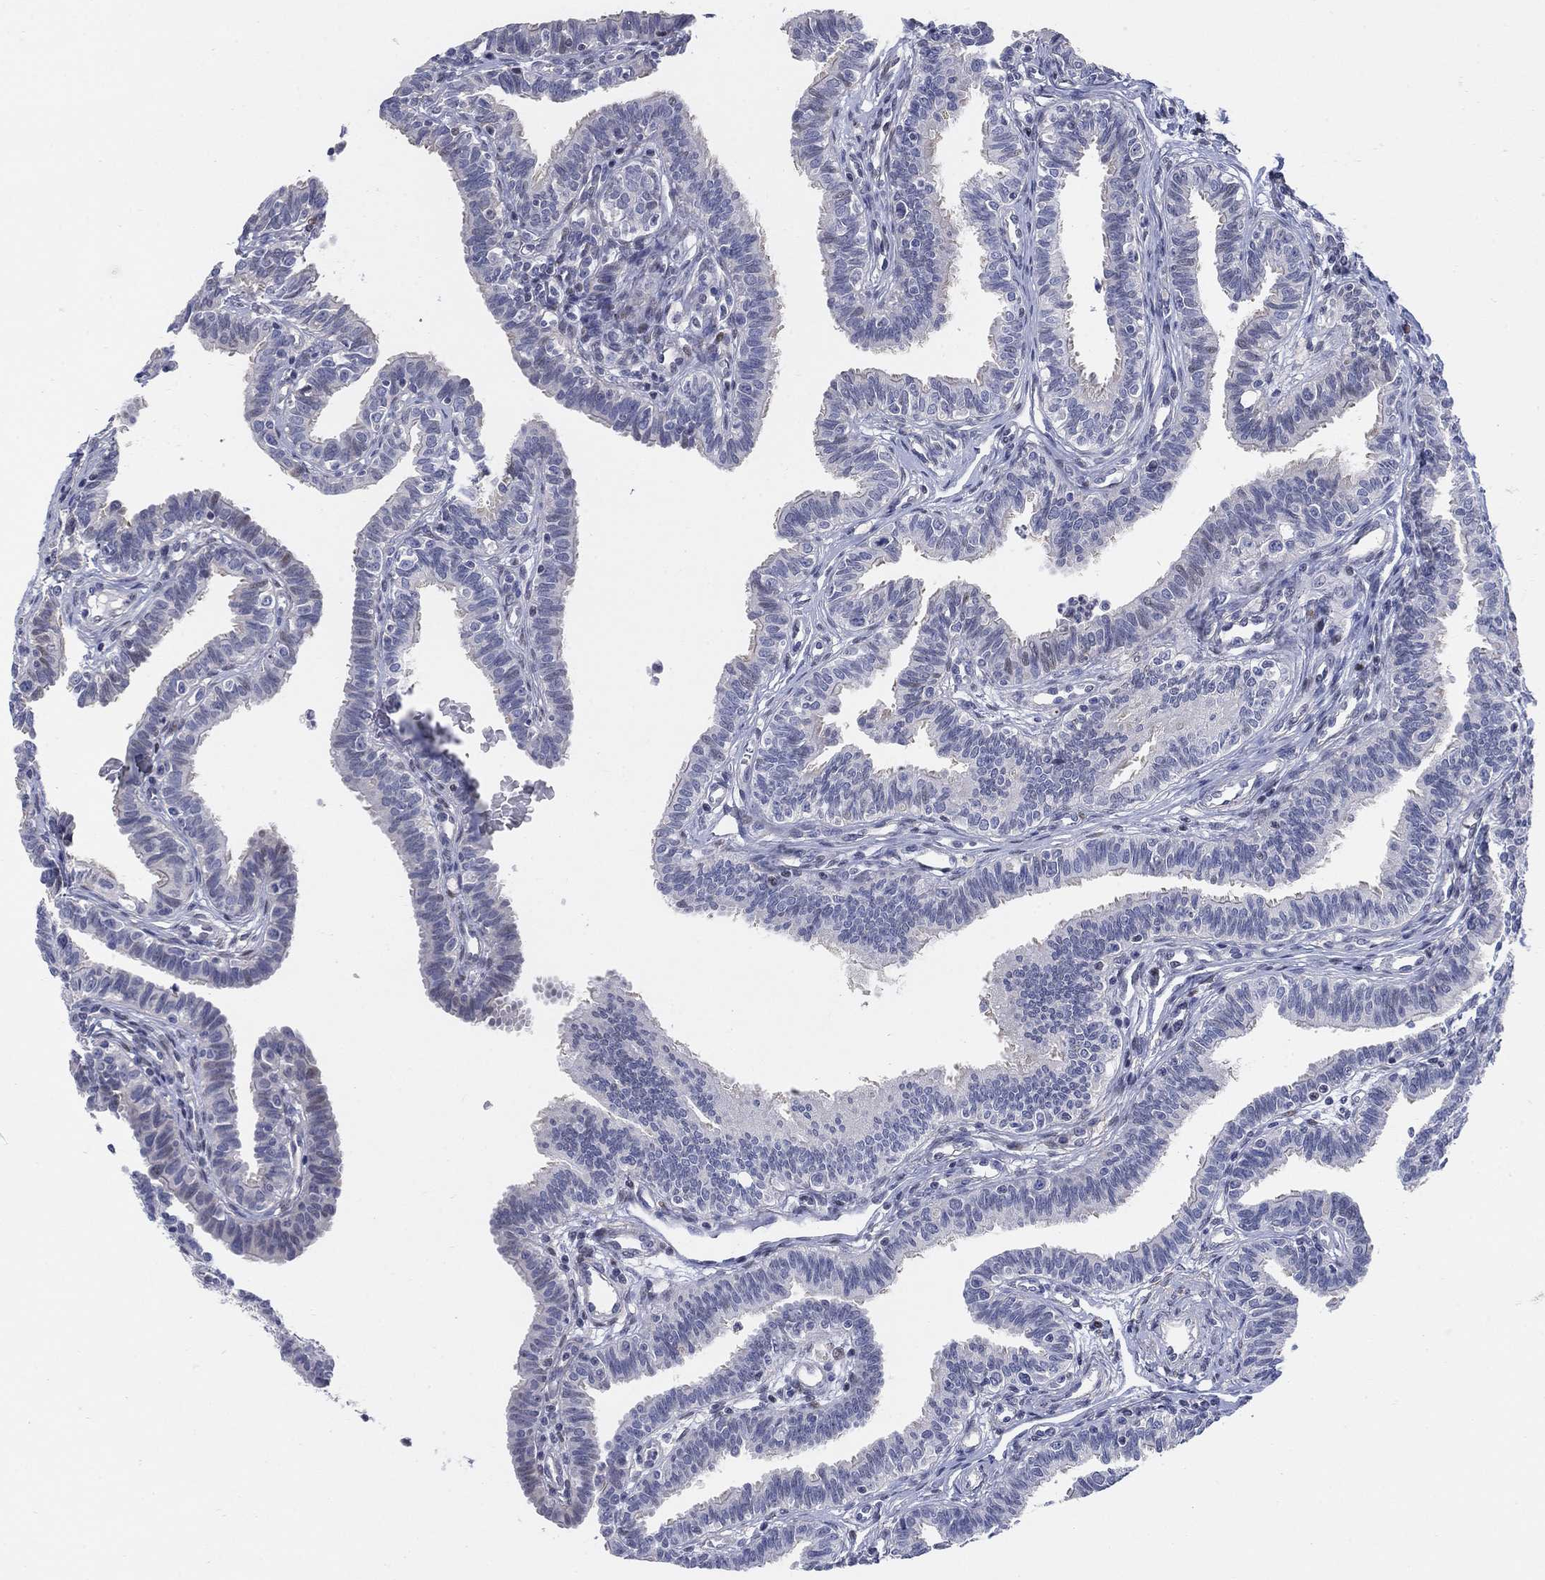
{"staining": {"intensity": "negative", "quantity": "none", "location": "none"}, "tissue": "fallopian tube", "cell_type": "Glandular cells", "image_type": "normal", "snomed": [{"axis": "morphology", "description": "Normal tissue, NOS"}, {"axis": "topography", "description": "Fallopian tube"}], "caption": "Glandular cells show no significant protein expression in benign fallopian tube. (DAB immunohistochemistry (IHC), high magnification).", "gene": "MYO3A", "patient": {"sex": "female", "age": 36}}